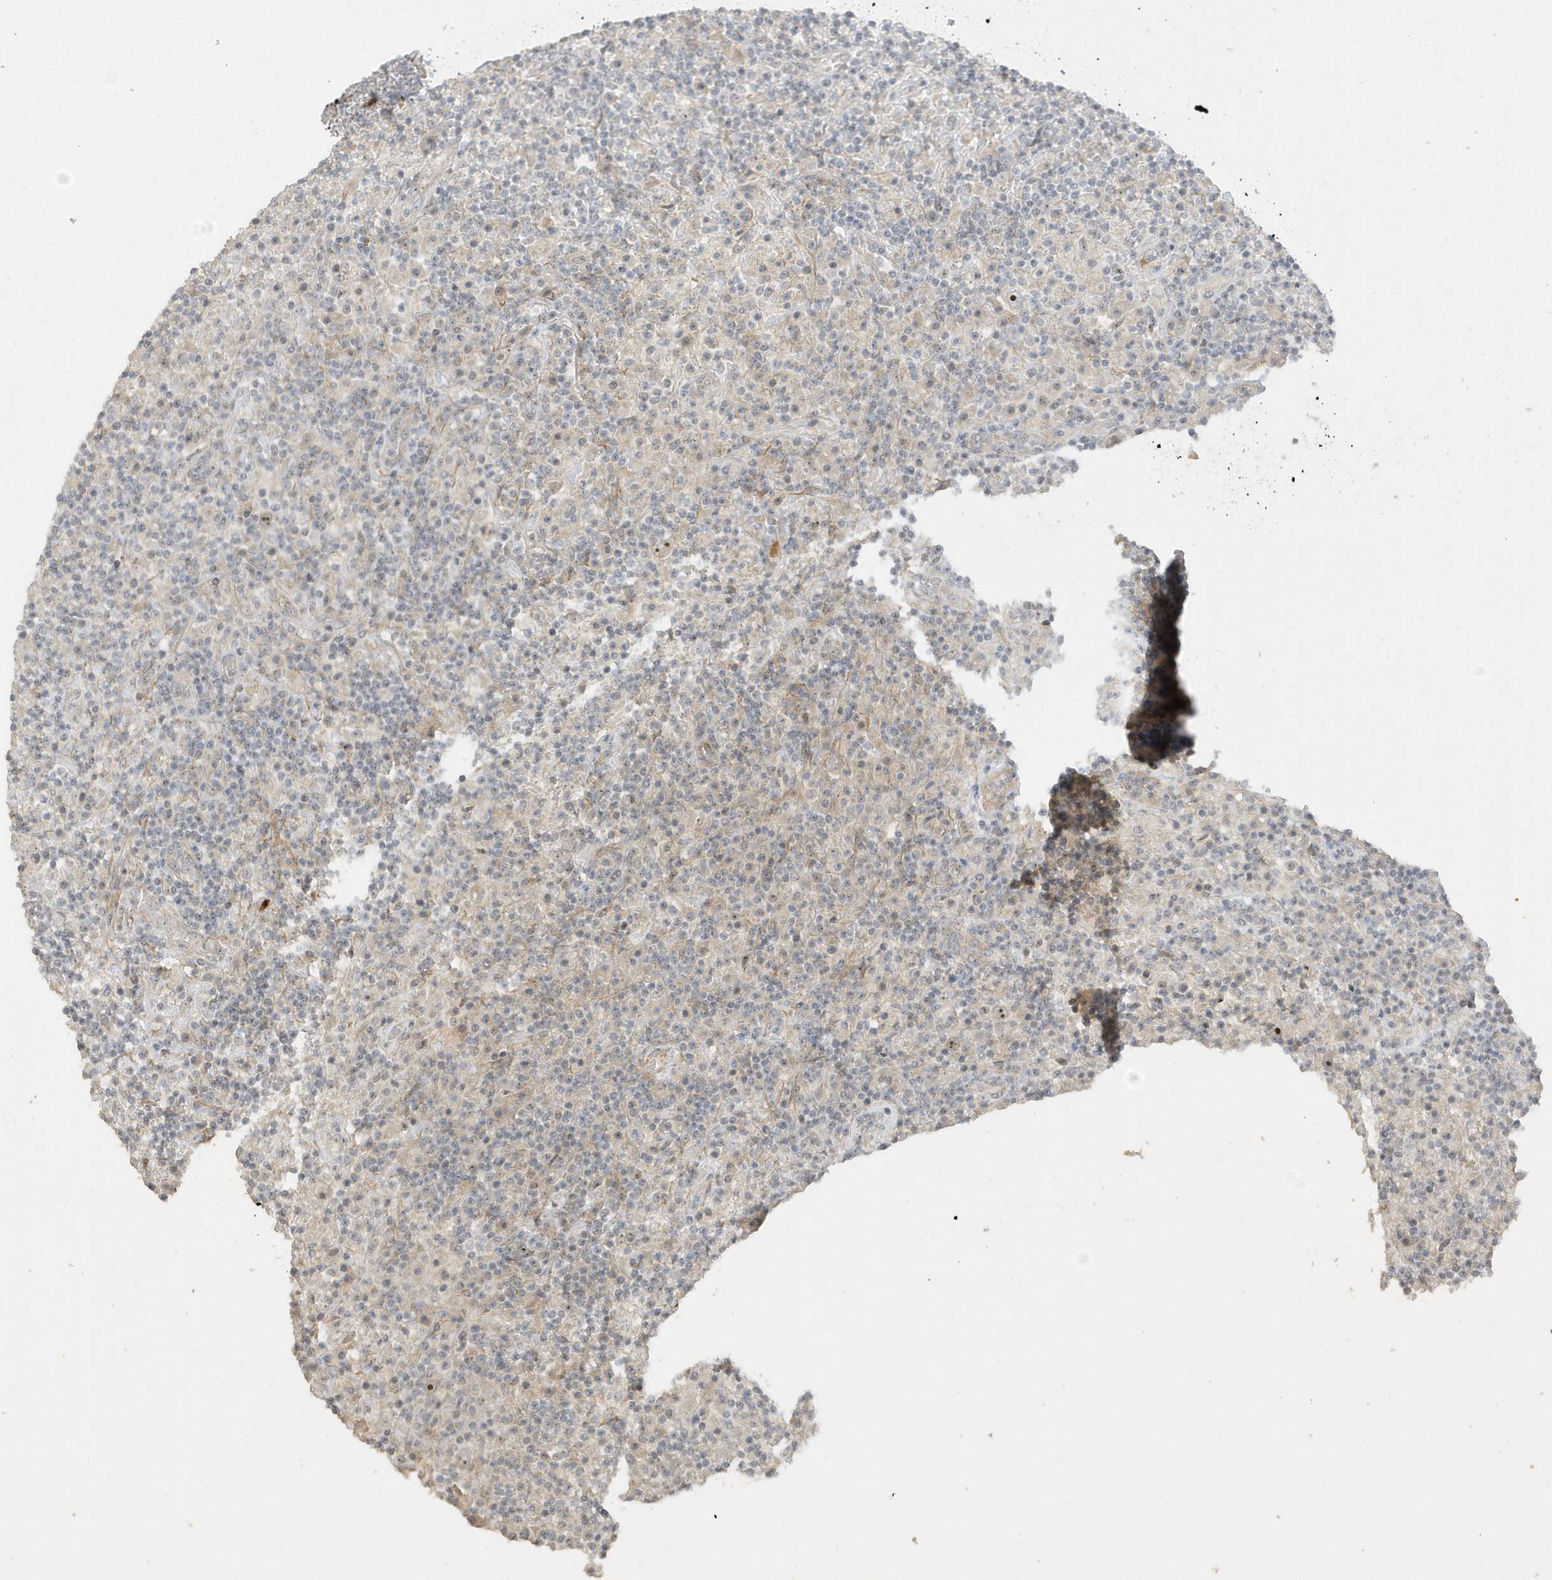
{"staining": {"intensity": "moderate", "quantity": "25%-75%", "location": "nuclear"}, "tissue": "lymphoma", "cell_type": "Tumor cells", "image_type": "cancer", "snomed": [{"axis": "morphology", "description": "Hodgkin's disease, NOS"}, {"axis": "topography", "description": "Lymph node"}], "caption": "Immunohistochemistry of human lymphoma demonstrates medium levels of moderate nuclear staining in about 25%-75% of tumor cells. Ihc stains the protein in brown and the nuclei are stained blue.", "gene": "DDX18", "patient": {"sex": "male", "age": 70}}